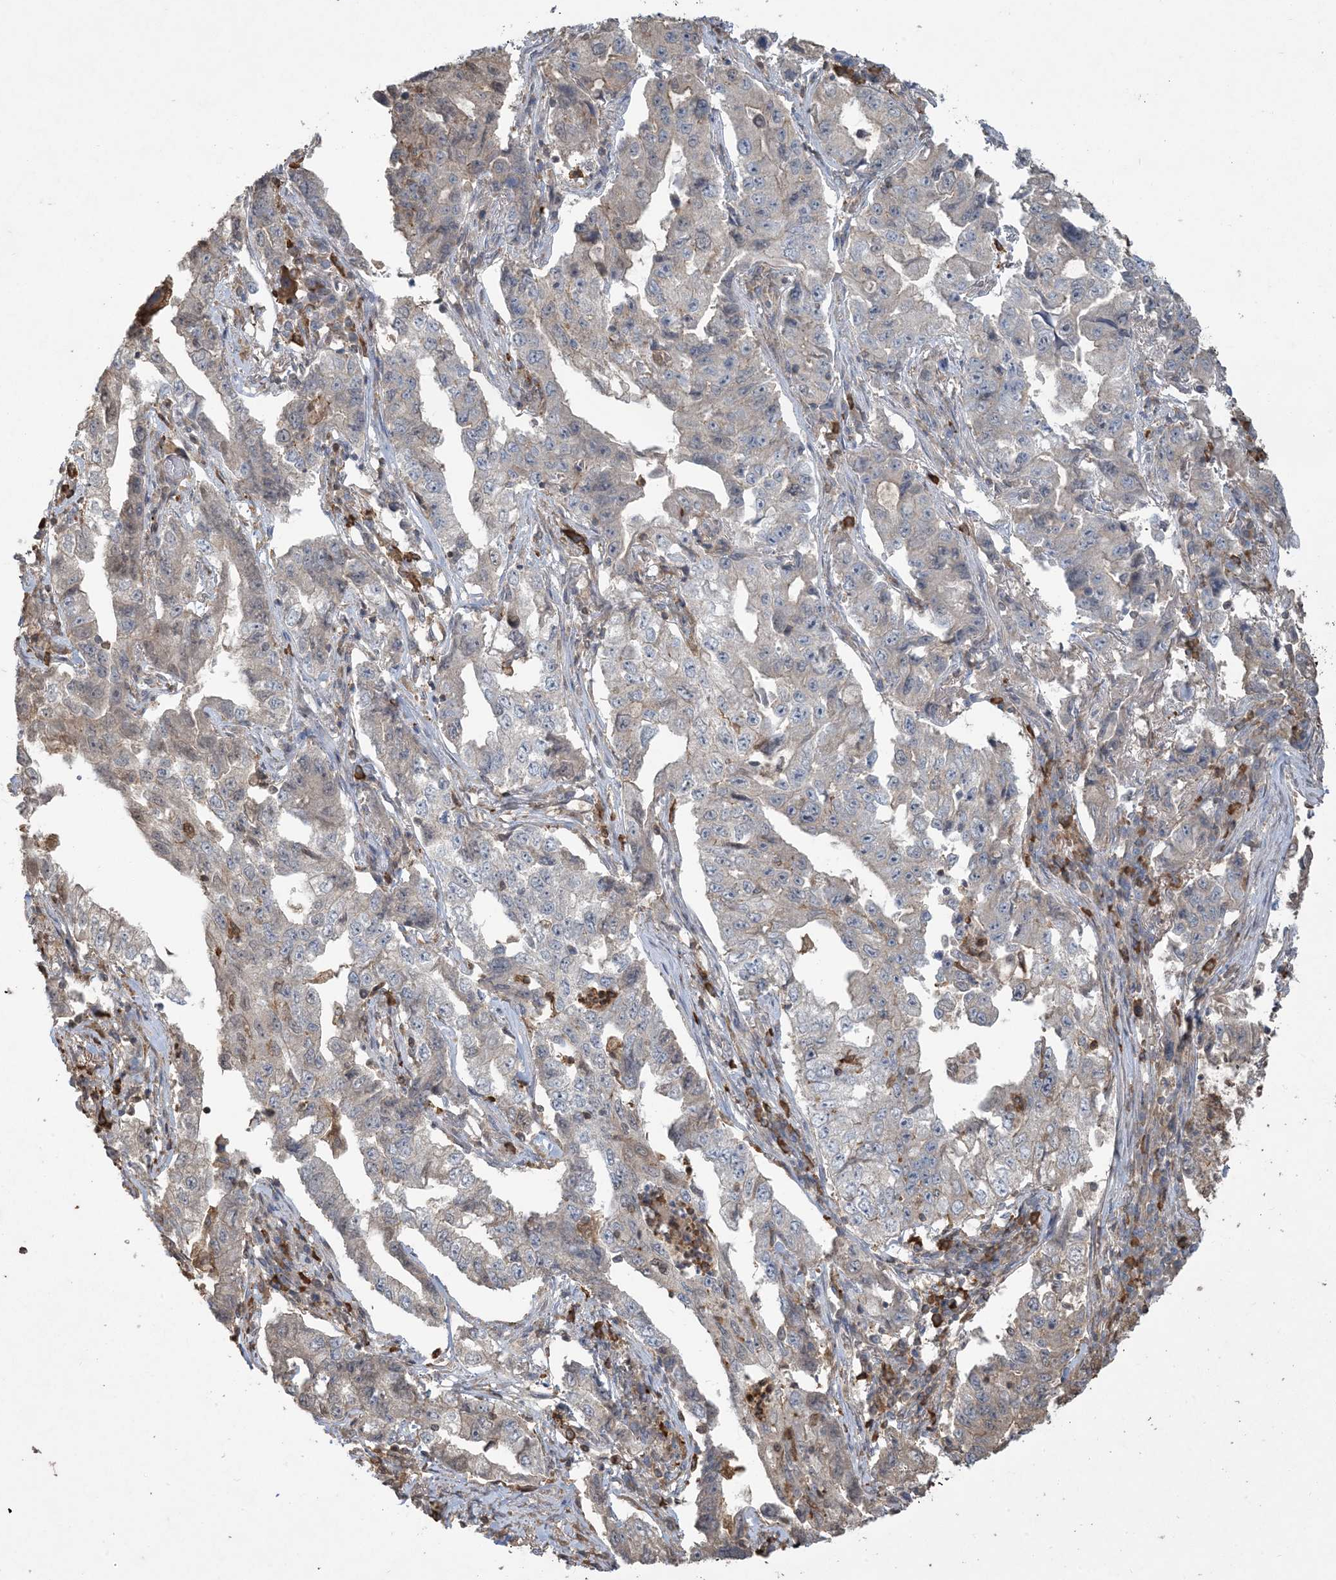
{"staining": {"intensity": "weak", "quantity": "<25%", "location": "cytoplasmic/membranous"}, "tissue": "lung cancer", "cell_type": "Tumor cells", "image_type": "cancer", "snomed": [{"axis": "morphology", "description": "Adenocarcinoma, NOS"}, {"axis": "topography", "description": "Lung"}], "caption": "This photomicrograph is of lung cancer (adenocarcinoma) stained with immunohistochemistry to label a protein in brown with the nuclei are counter-stained blue. There is no expression in tumor cells.", "gene": "TMSB4X", "patient": {"sex": "female", "age": 51}}